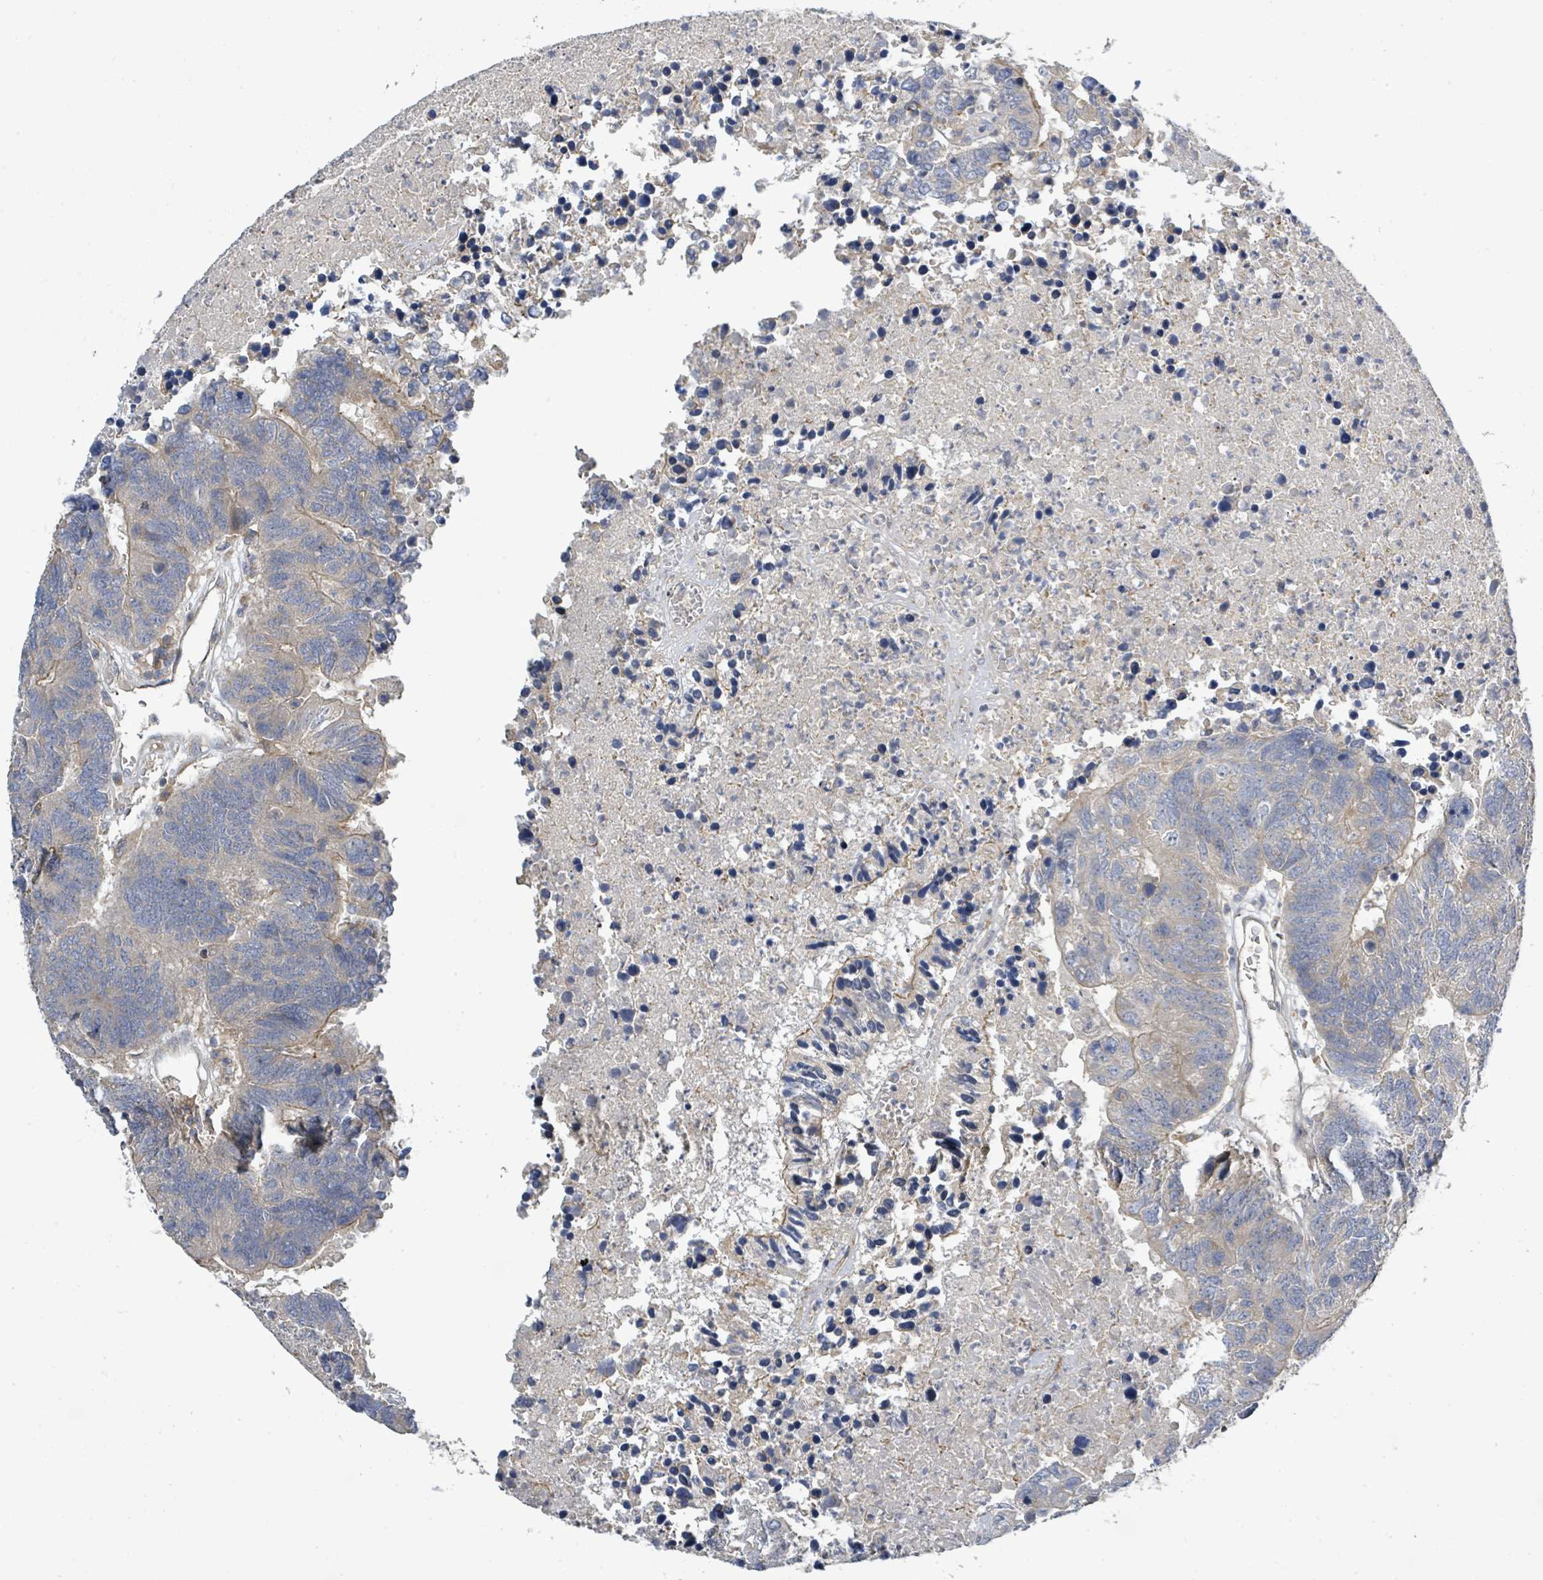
{"staining": {"intensity": "weak", "quantity": "<25%", "location": "cytoplasmic/membranous"}, "tissue": "colorectal cancer", "cell_type": "Tumor cells", "image_type": "cancer", "snomed": [{"axis": "morphology", "description": "Adenocarcinoma, NOS"}, {"axis": "topography", "description": "Colon"}], "caption": "IHC of human colorectal cancer displays no positivity in tumor cells.", "gene": "CFAP210", "patient": {"sex": "female", "age": 48}}